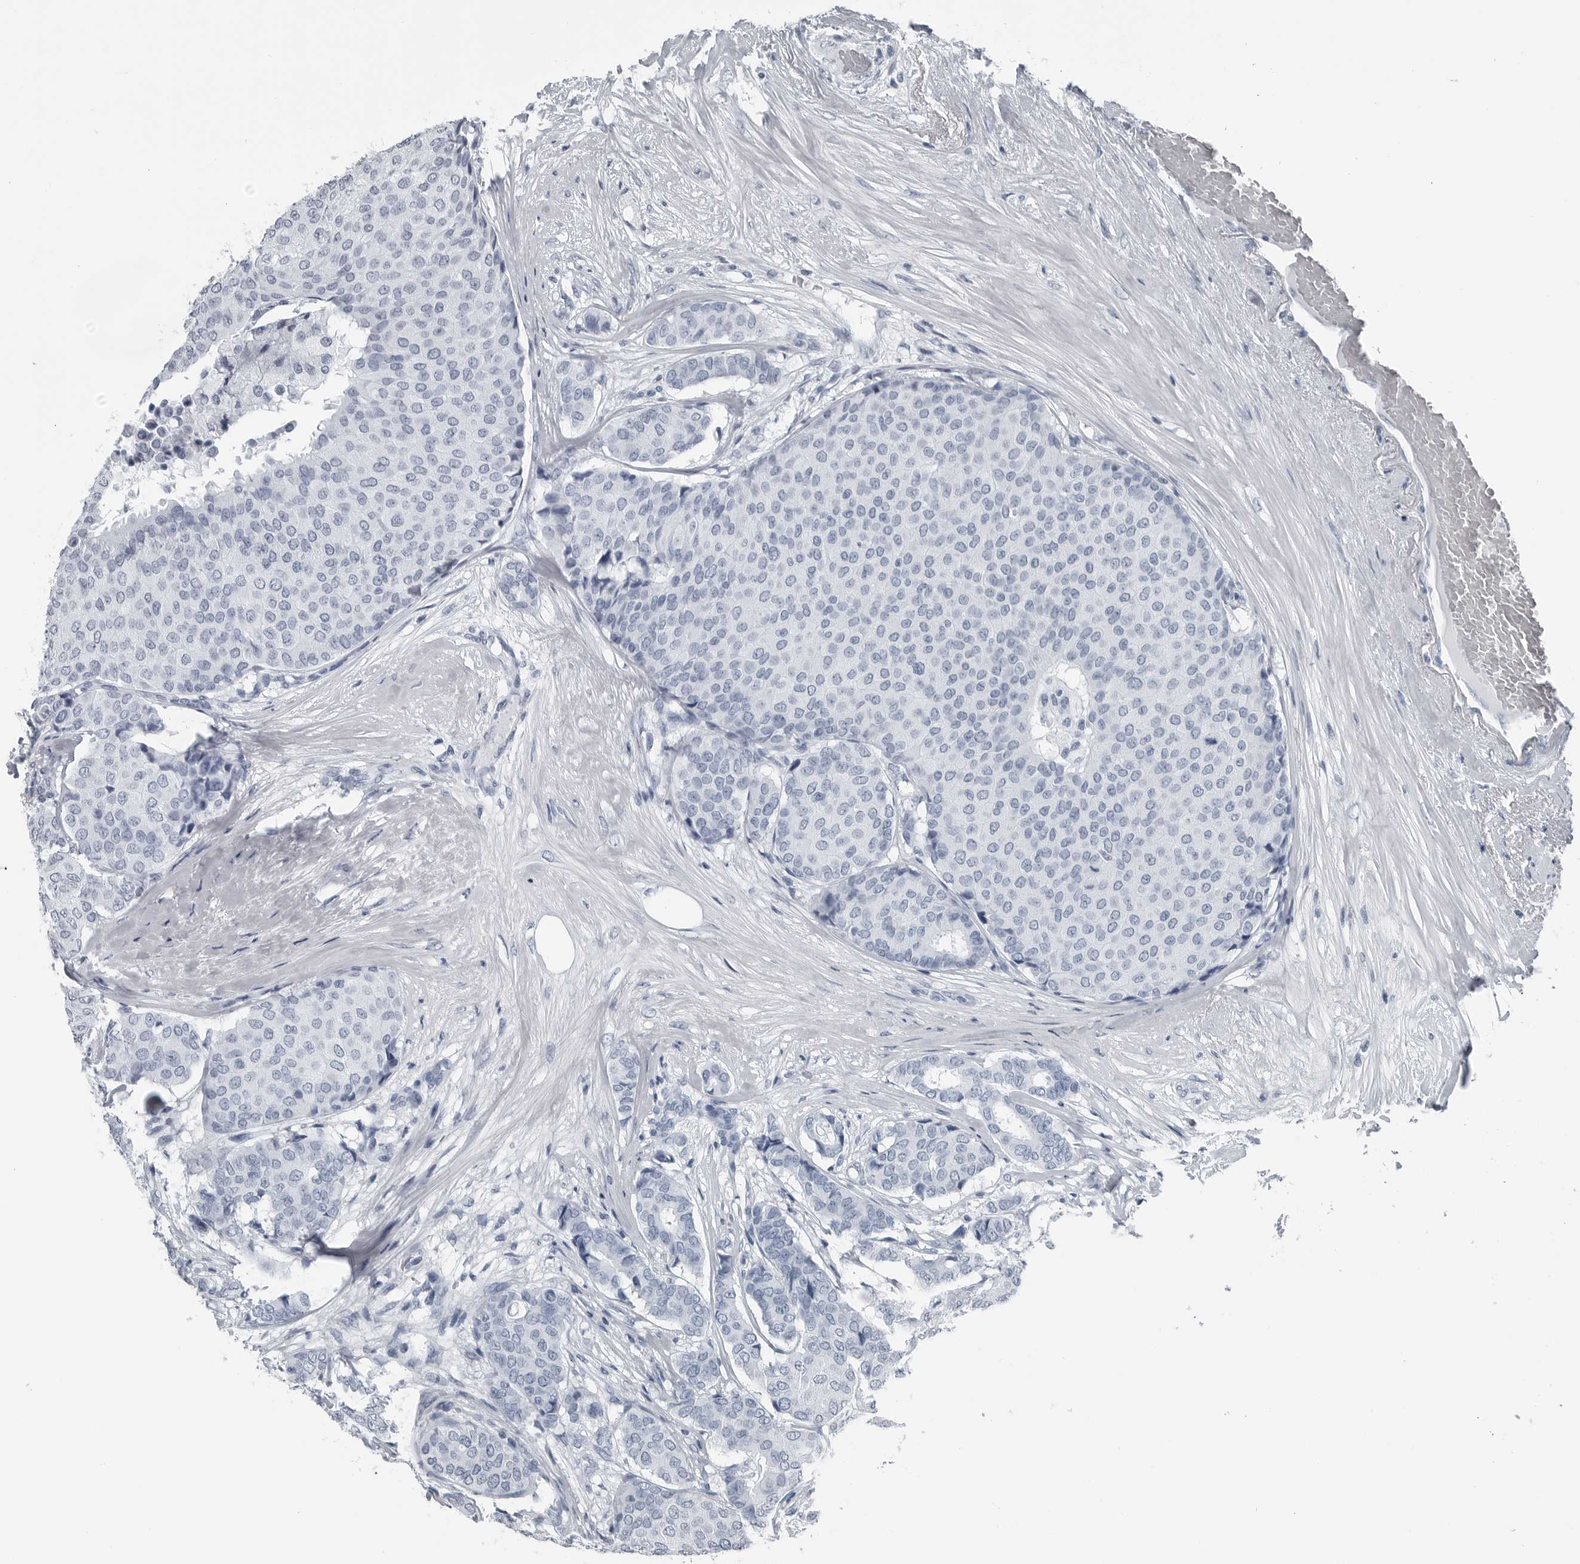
{"staining": {"intensity": "negative", "quantity": "none", "location": "none"}, "tissue": "breast cancer", "cell_type": "Tumor cells", "image_type": "cancer", "snomed": [{"axis": "morphology", "description": "Duct carcinoma"}, {"axis": "topography", "description": "Breast"}], "caption": "A high-resolution micrograph shows immunohistochemistry (IHC) staining of breast infiltrating ductal carcinoma, which displays no significant positivity in tumor cells.", "gene": "SPINK1", "patient": {"sex": "female", "age": 75}}